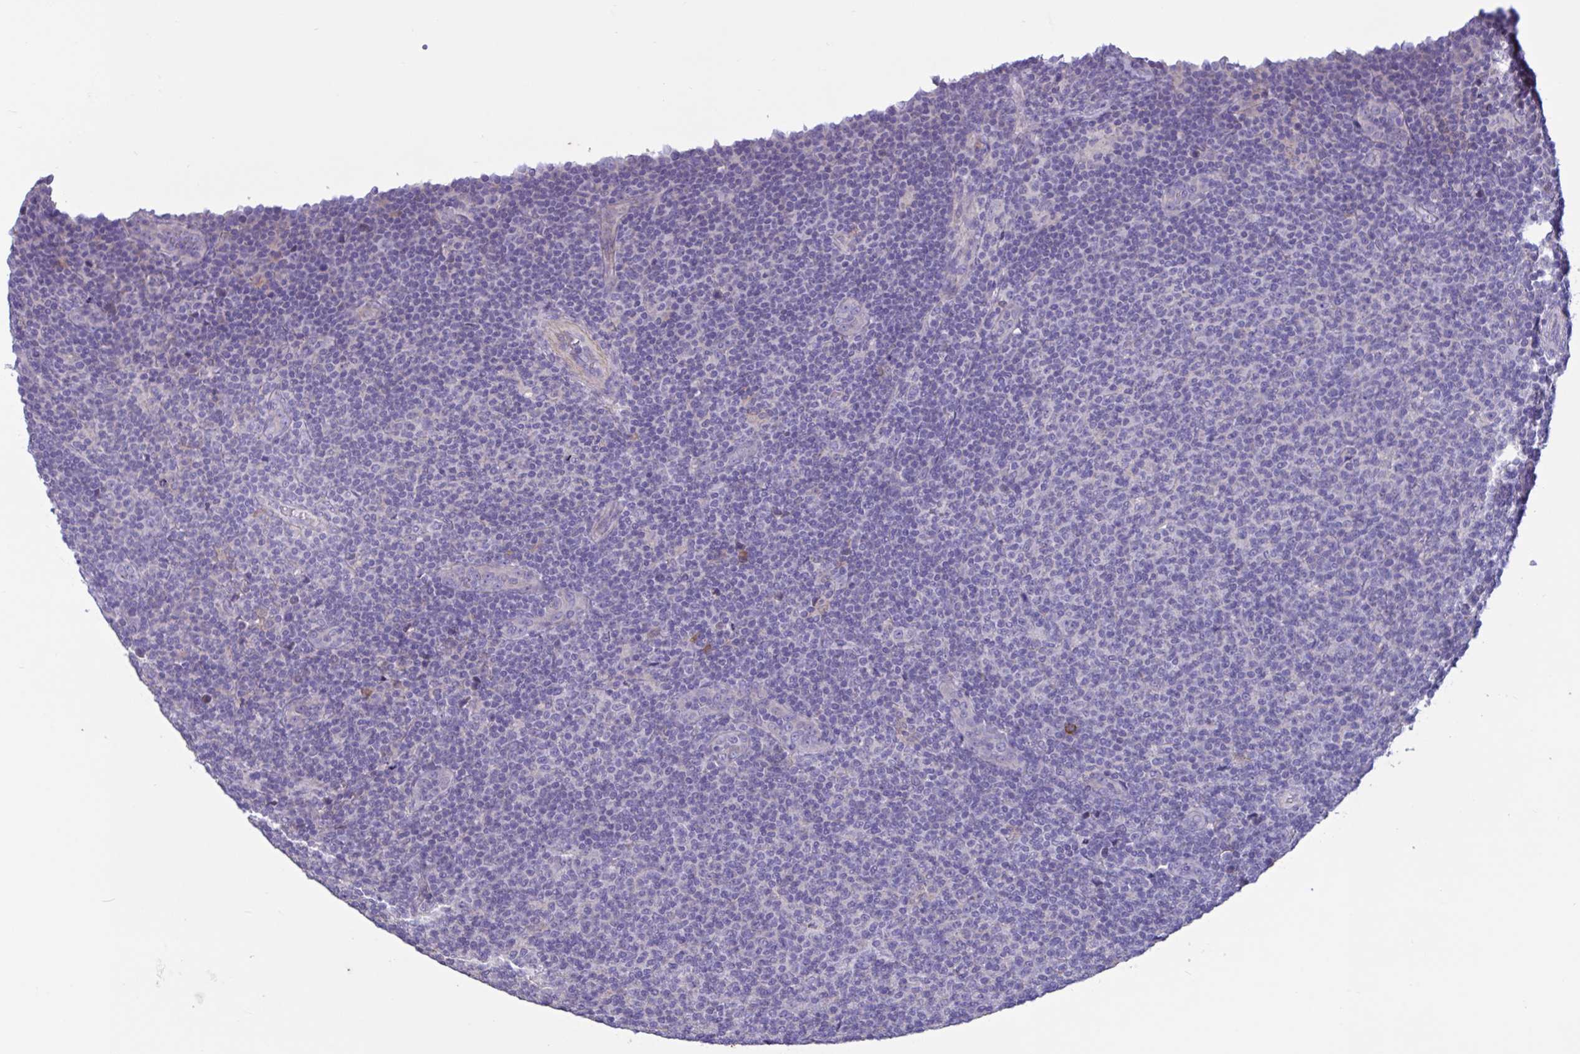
{"staining": {"intensity": "negative", "quantity": "none", "location": "none"}, "tissue": "lymphoma", "cell_type": "Tumor cells", "image_type": "cancer", "snomed": [{"axis": "morphology", "description": "Malignant lymphoma, non-Hodgkin's type, Low grade"}, {"axis": "topography", "description": "Lymph node"}], "caption": "Tumor cells show no significant protein expression in malignant lymphoma, non-Hodgkin's type (low-grade). Nuclei are stained in blue.", "gene": "SLC66A1", "patient": {"sex": "male", "age": 66}}